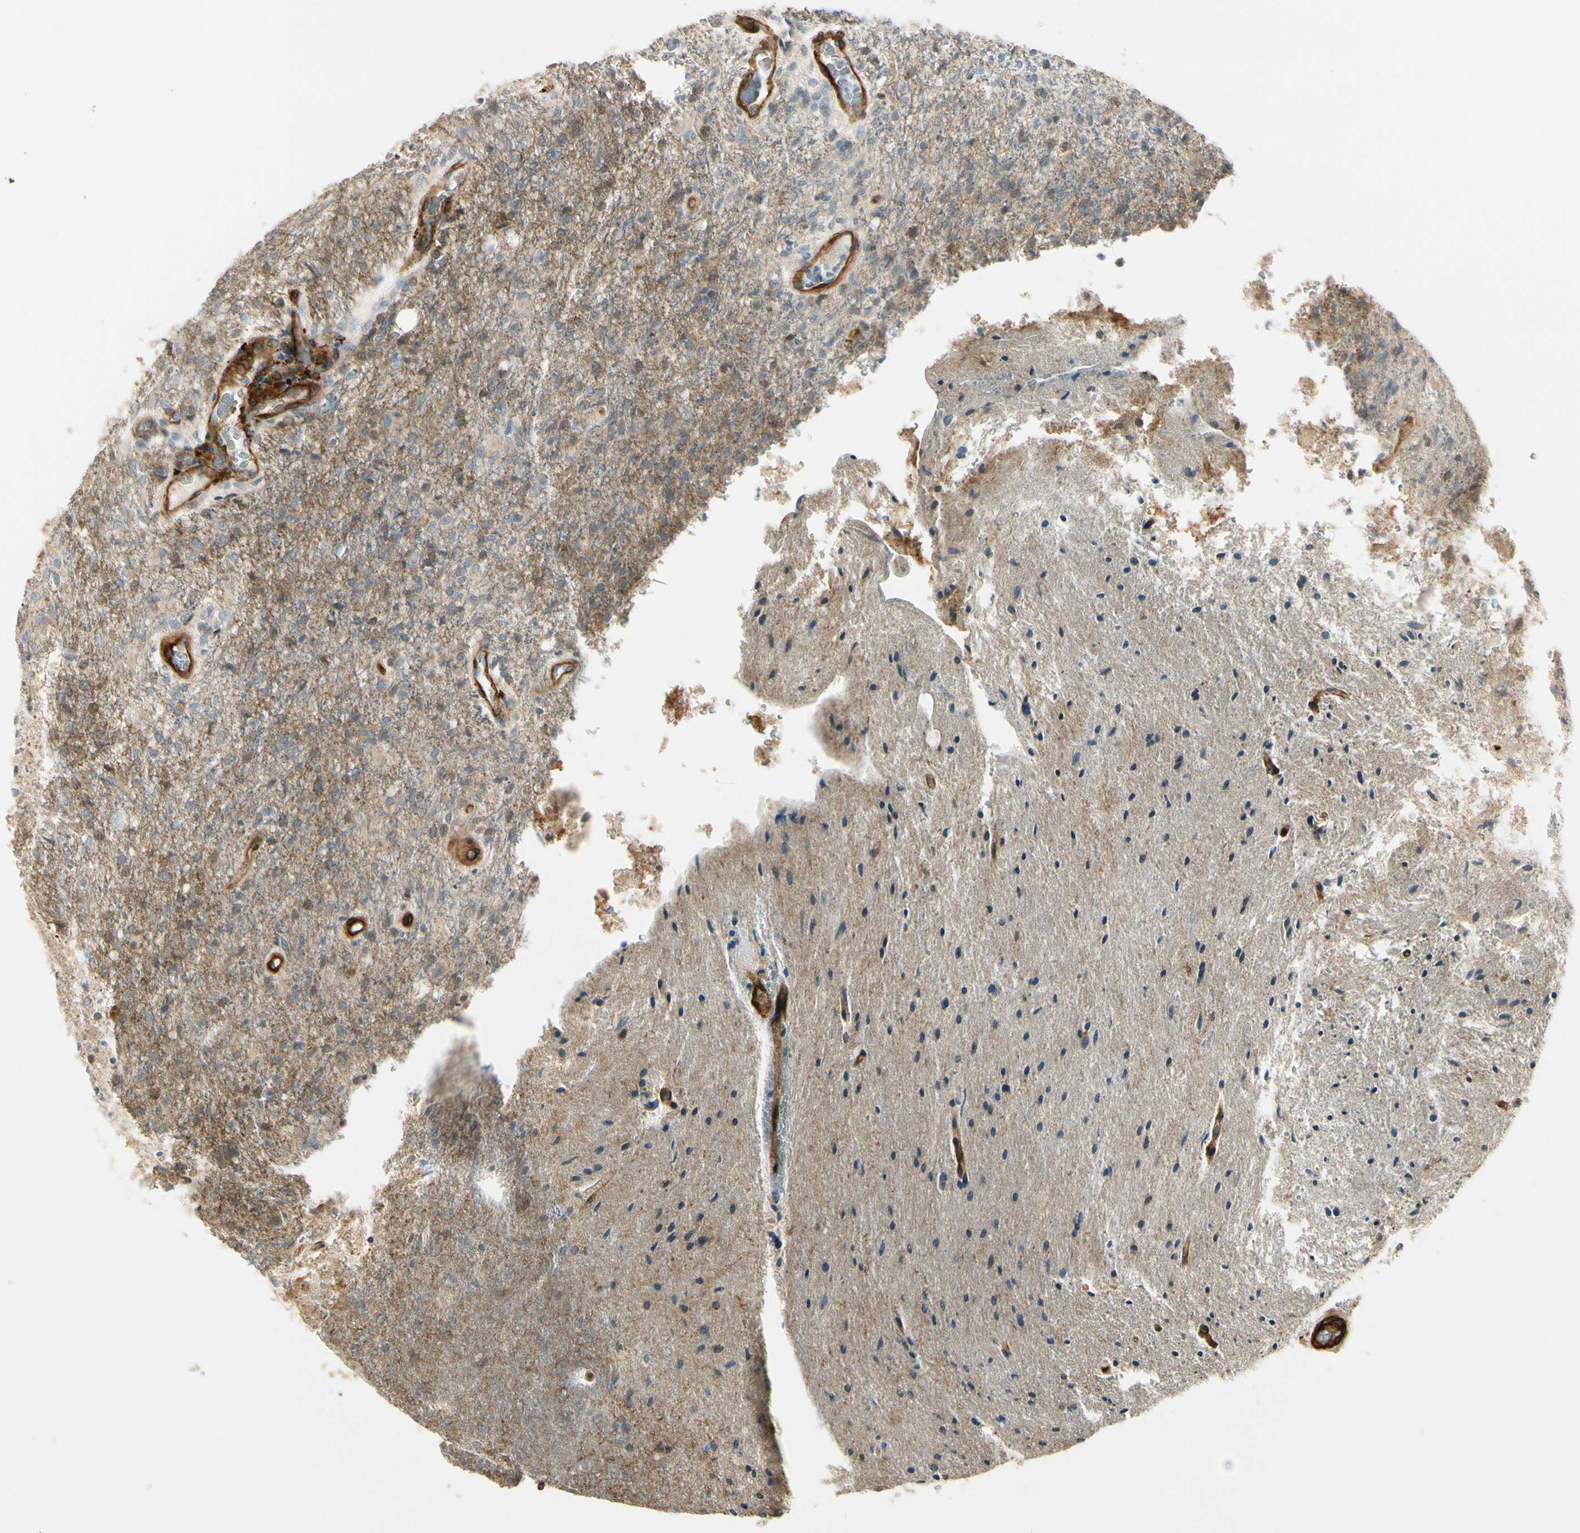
{"staining": {"intensity": "negative", "quantity": "none", "location": "none"}, "tissue": "glioma", "cell_type": "Tumor cells", "image_type": "cancer", "snomed": [{"axis": "morphology", "description": "Normal tissue, NOS"}, {"axis": "morphology", "description": "Glioma, malignant, High grade"}, {"axis": "topography", "description": "Cerebral cortex"}], "caption": "Immunohistochemistry of human glioma displays no expression in tumor cells.", "gene": "MCAM", "patient": {"sex": "male", "age": 77}}